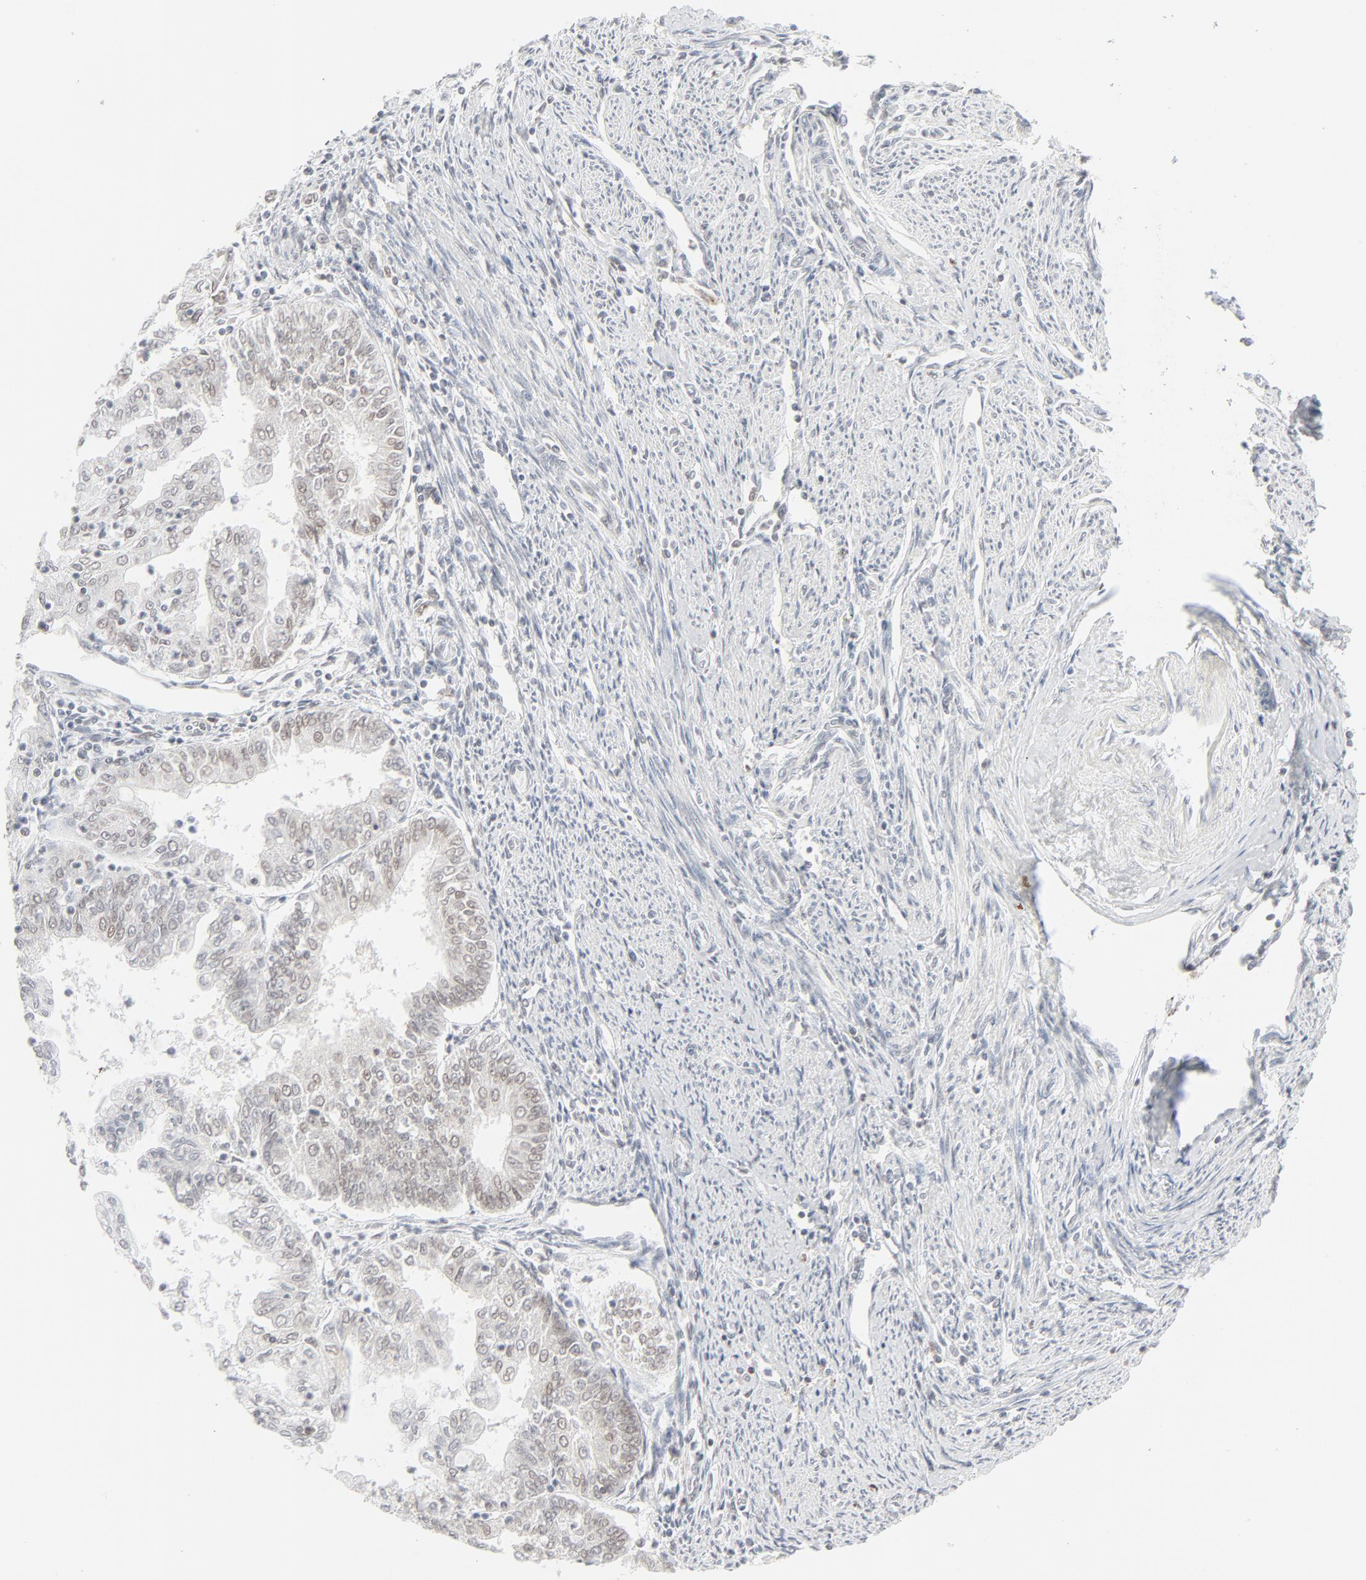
{"staining": {"intensity": "weak", "quantity": "25%-75%", "location": "cytoplasmic/membranous,nuclear"}, "tissue": "endometrial cancer", "cell_type": "Tumor cells", "image_type": "cancer", "snomed": [{"axis": "morphology", "description": "Adenocarcinoma, NOS"}, {"axis": "topography", "description": "Endometrium"}], "caption": "Human endometrial cancer stained with a protein marker demonstrates weak staining in tumor cells.", "gene": "MAD1L1", "patient": {"sex": "female", "age": 75}}